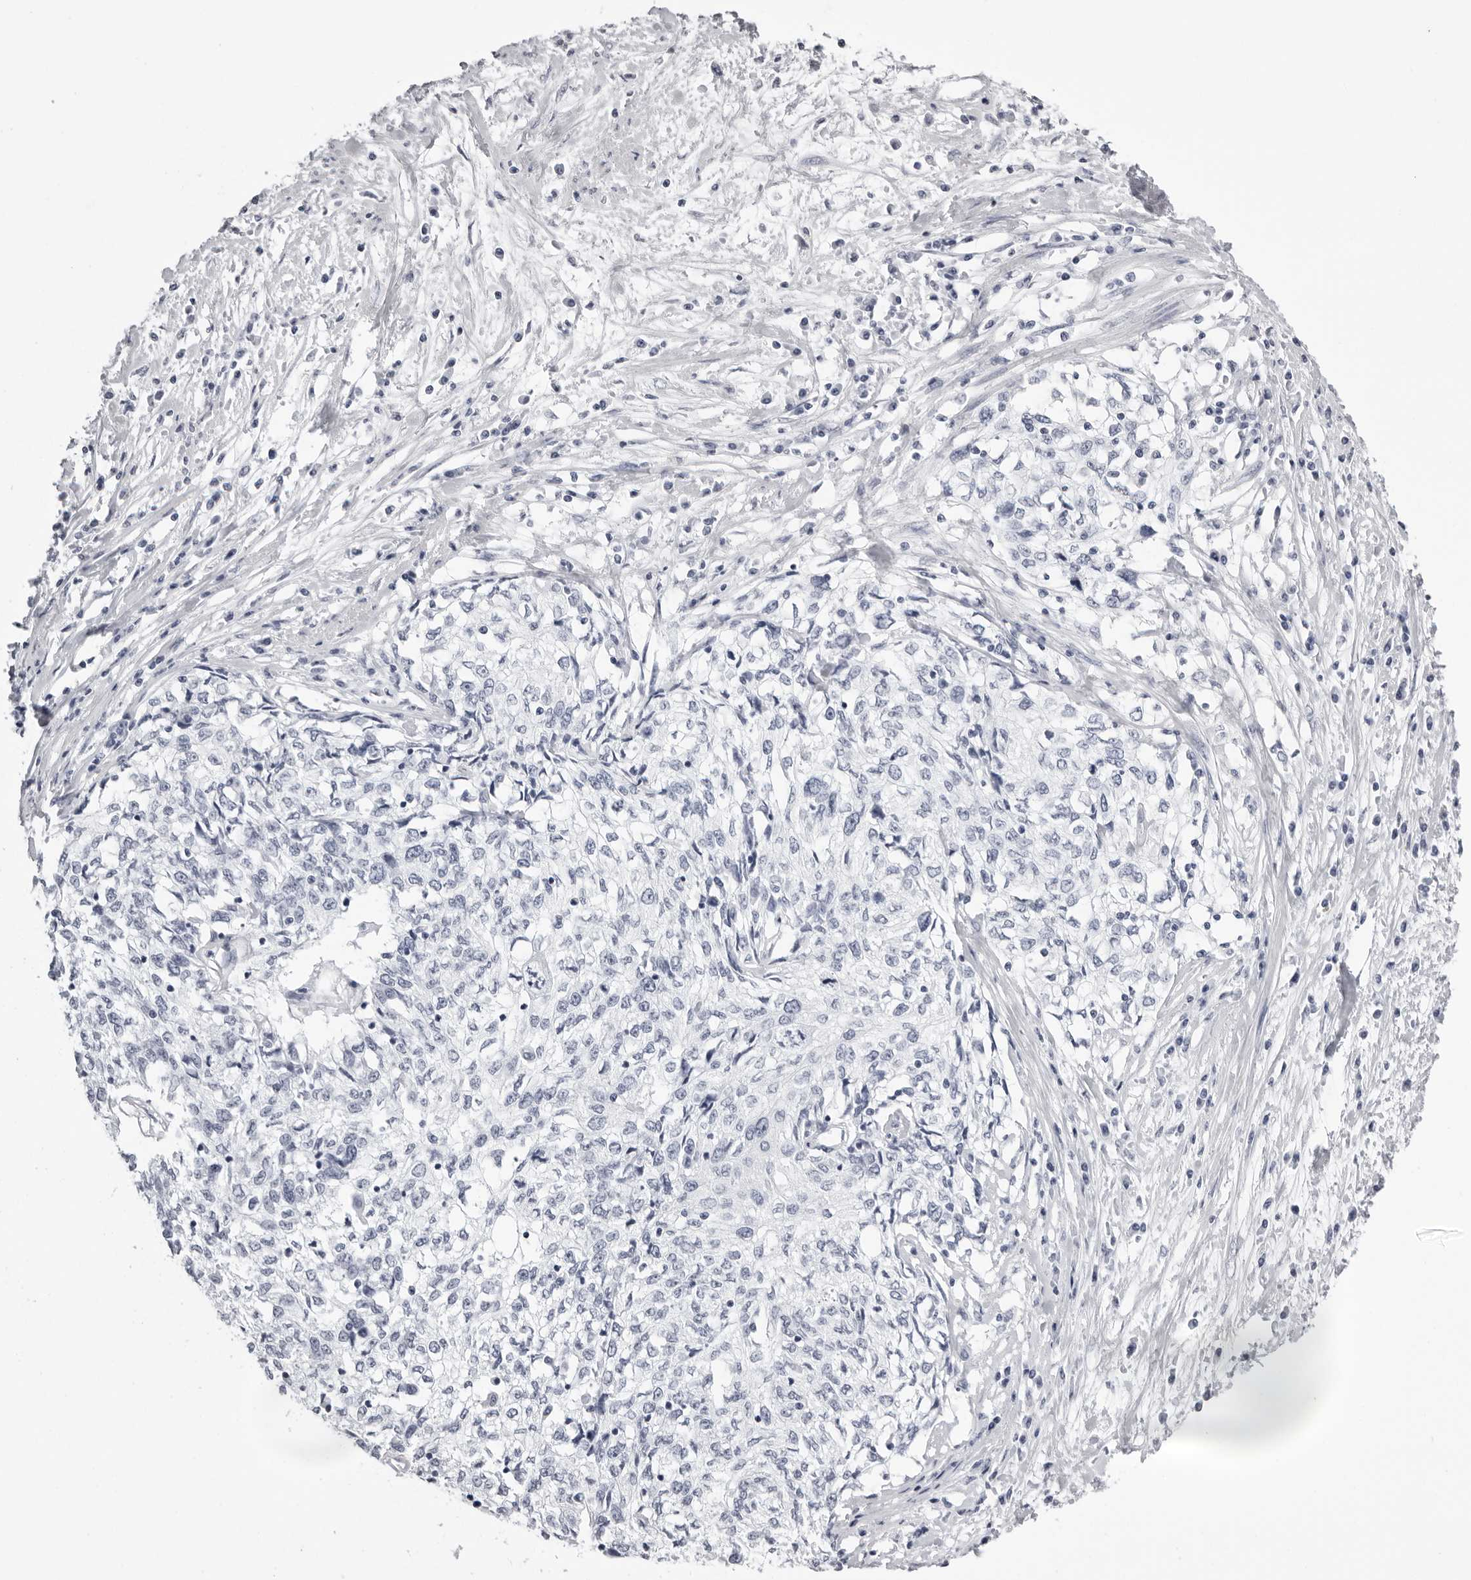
{"staining": {"intensity": "negative", "quantity": "none", "location": "none"}, "tissue": "cervical cancer", "cell_type": "Tumor cells", "image_type": "cancer", "snomed": [{"axis": "morphology", "description": "Squamous cell carcinoma, NOS"}, {"axis": "topography", "description": "Cervix"}], "caption": "Immunohistochemical staining of human cervical squamous cell carcinoma reveals no significant positivity in tumor cells. (DAB immunohistochemistry (IHC), high magnification).", "gene": "RHO", "patient": {"sex": "female", "age": 57}}